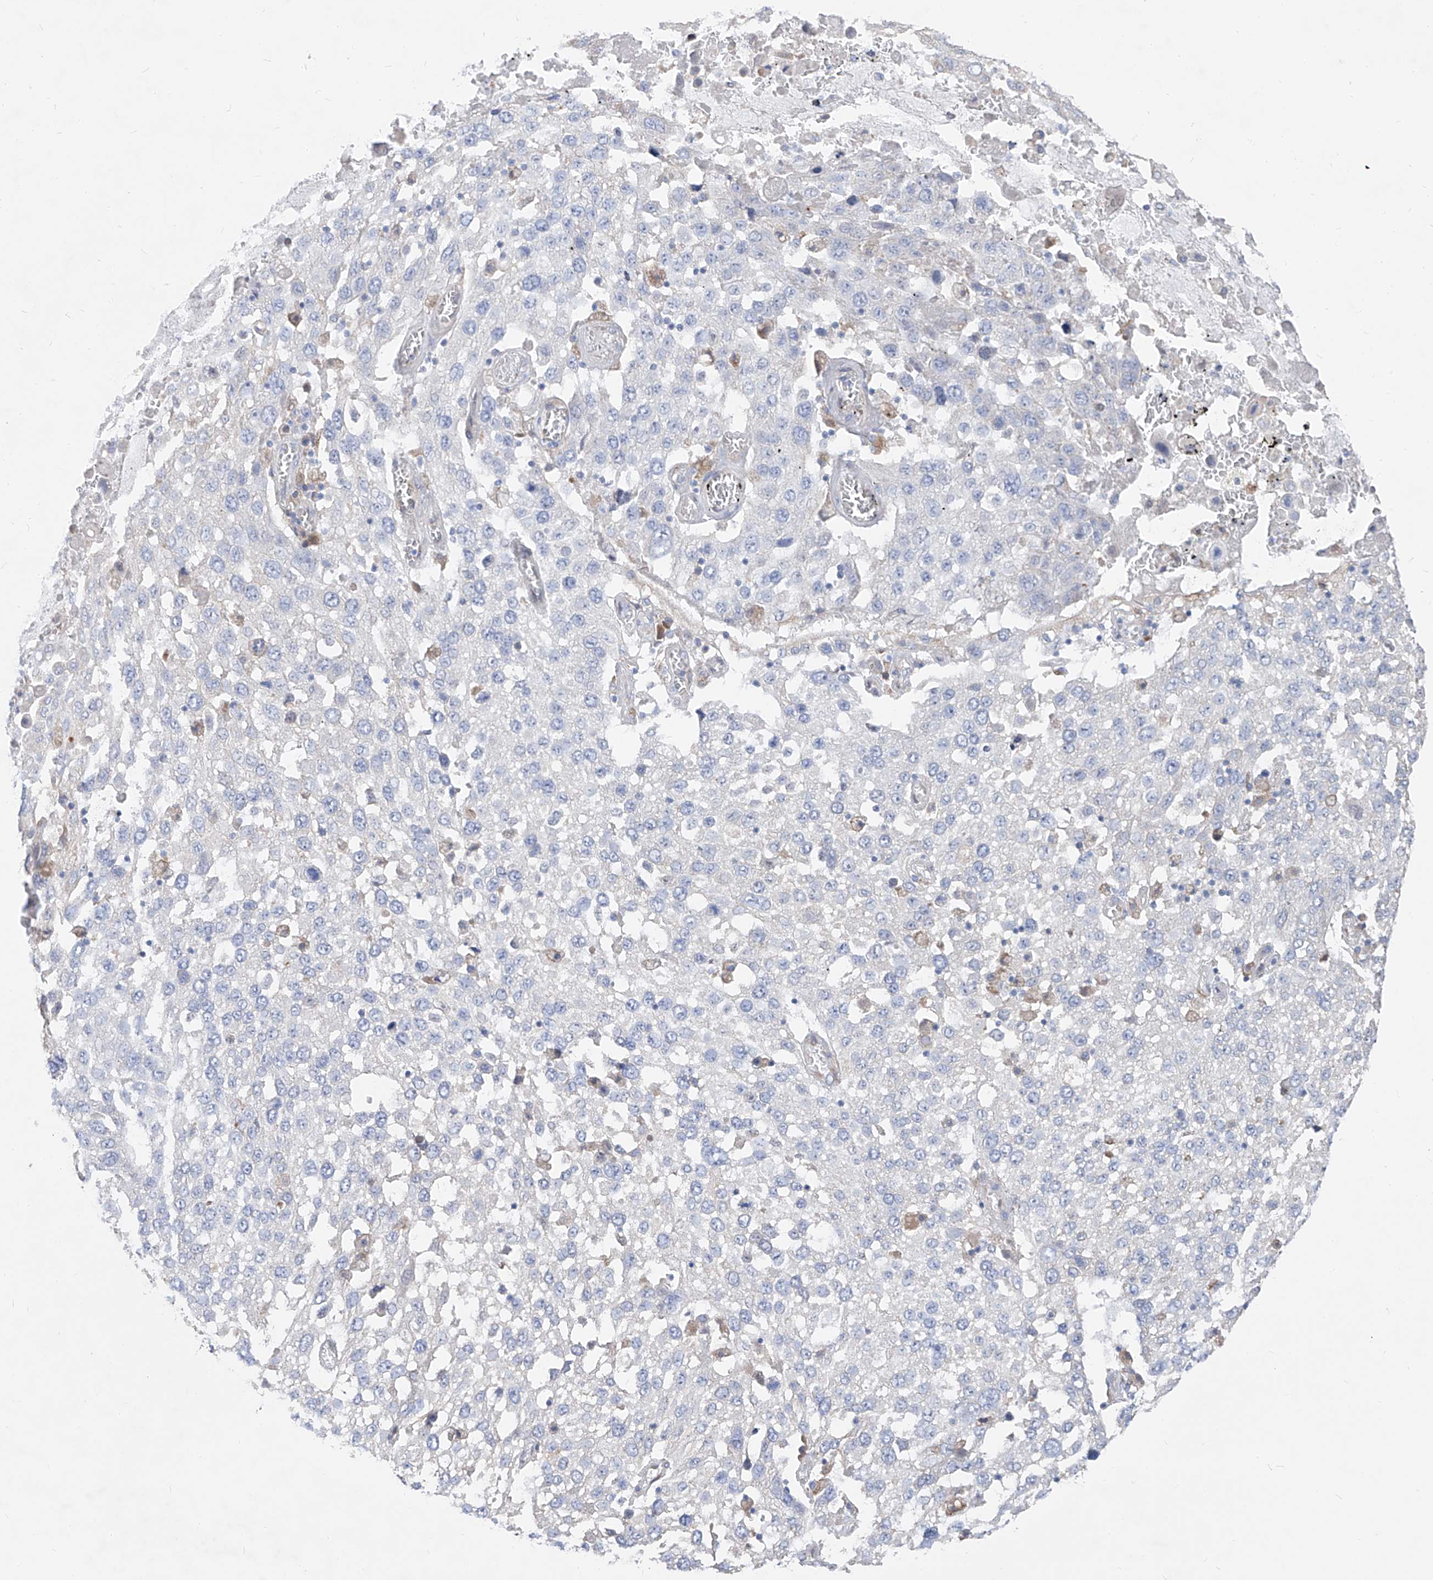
{"staining": {"intensity": "negative", "quantity": "none", "location": "none"}, "tissue": "lung cancer", "cell_type": "Tumor cells", "image_type": "cancer", "snomed": [{"axis": "morphology", "description": "Squamous cell carcinoma, NOS"}, {"axis": "topography", "description": "Lung"}], "caption": "IHC of lung squamous cell carcinoma reveals no positivity in tumor cells.", "gene": "UFL1", "patient": {"sex": "male", "age": 65}}